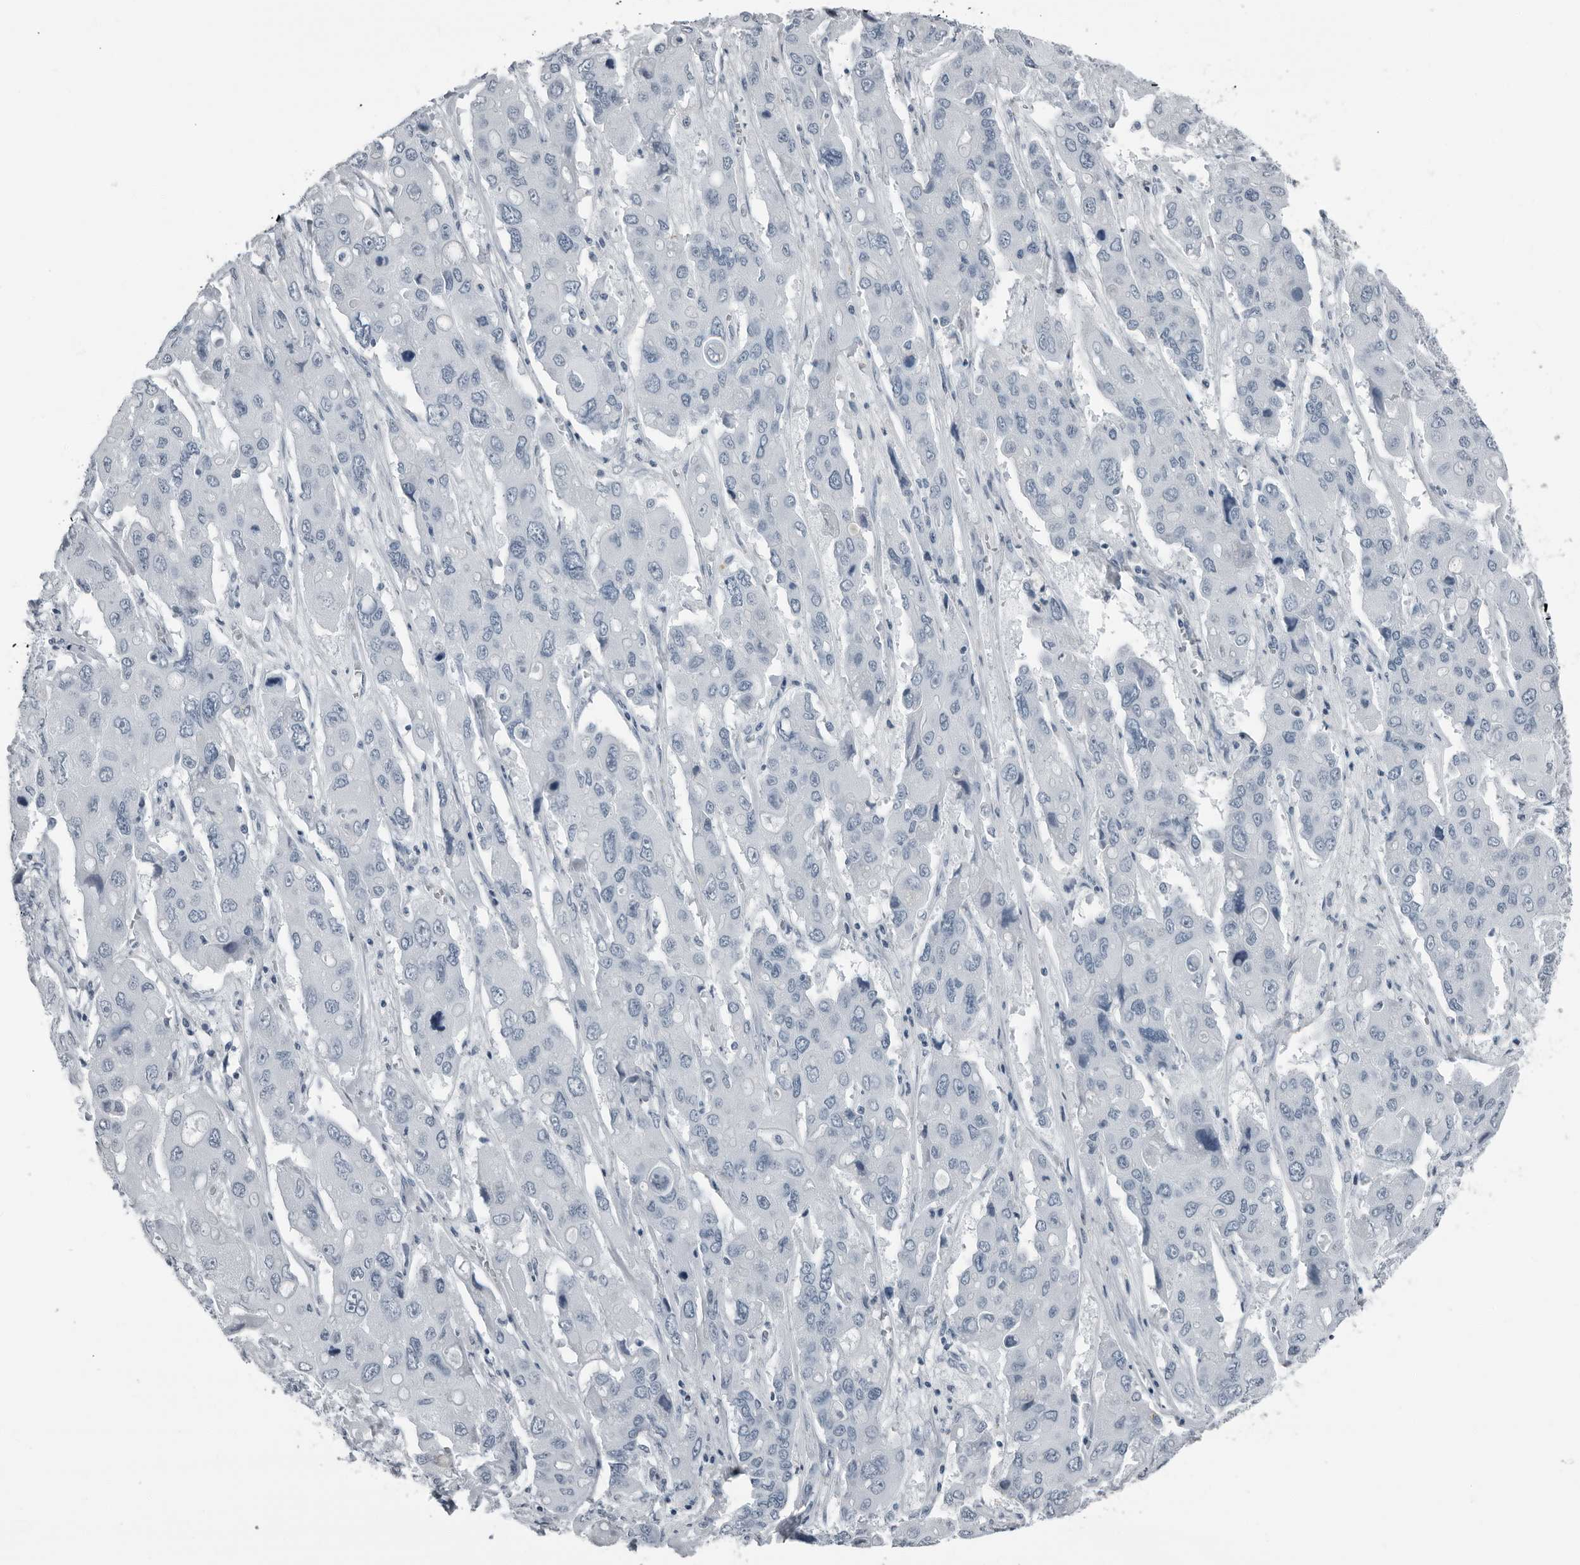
{"staining": {"intensity": "negative", "quantity": "none", "location": "none"}, "tissue": "liver cancer", "cell_type": "Tumor cells", "image_type": "cancer", "snomed": [{"axis": "morphology", "description": "Cholangiocarcinoma"}, {"axis": "topography", "description": "Liver"}], "caption": "Cholangiocarcinoma (liver) stained for a protein using IHC shows no staining tumor cells.", "gene": "PRSS1", "patient": {"sex": "male", "age": 67}}